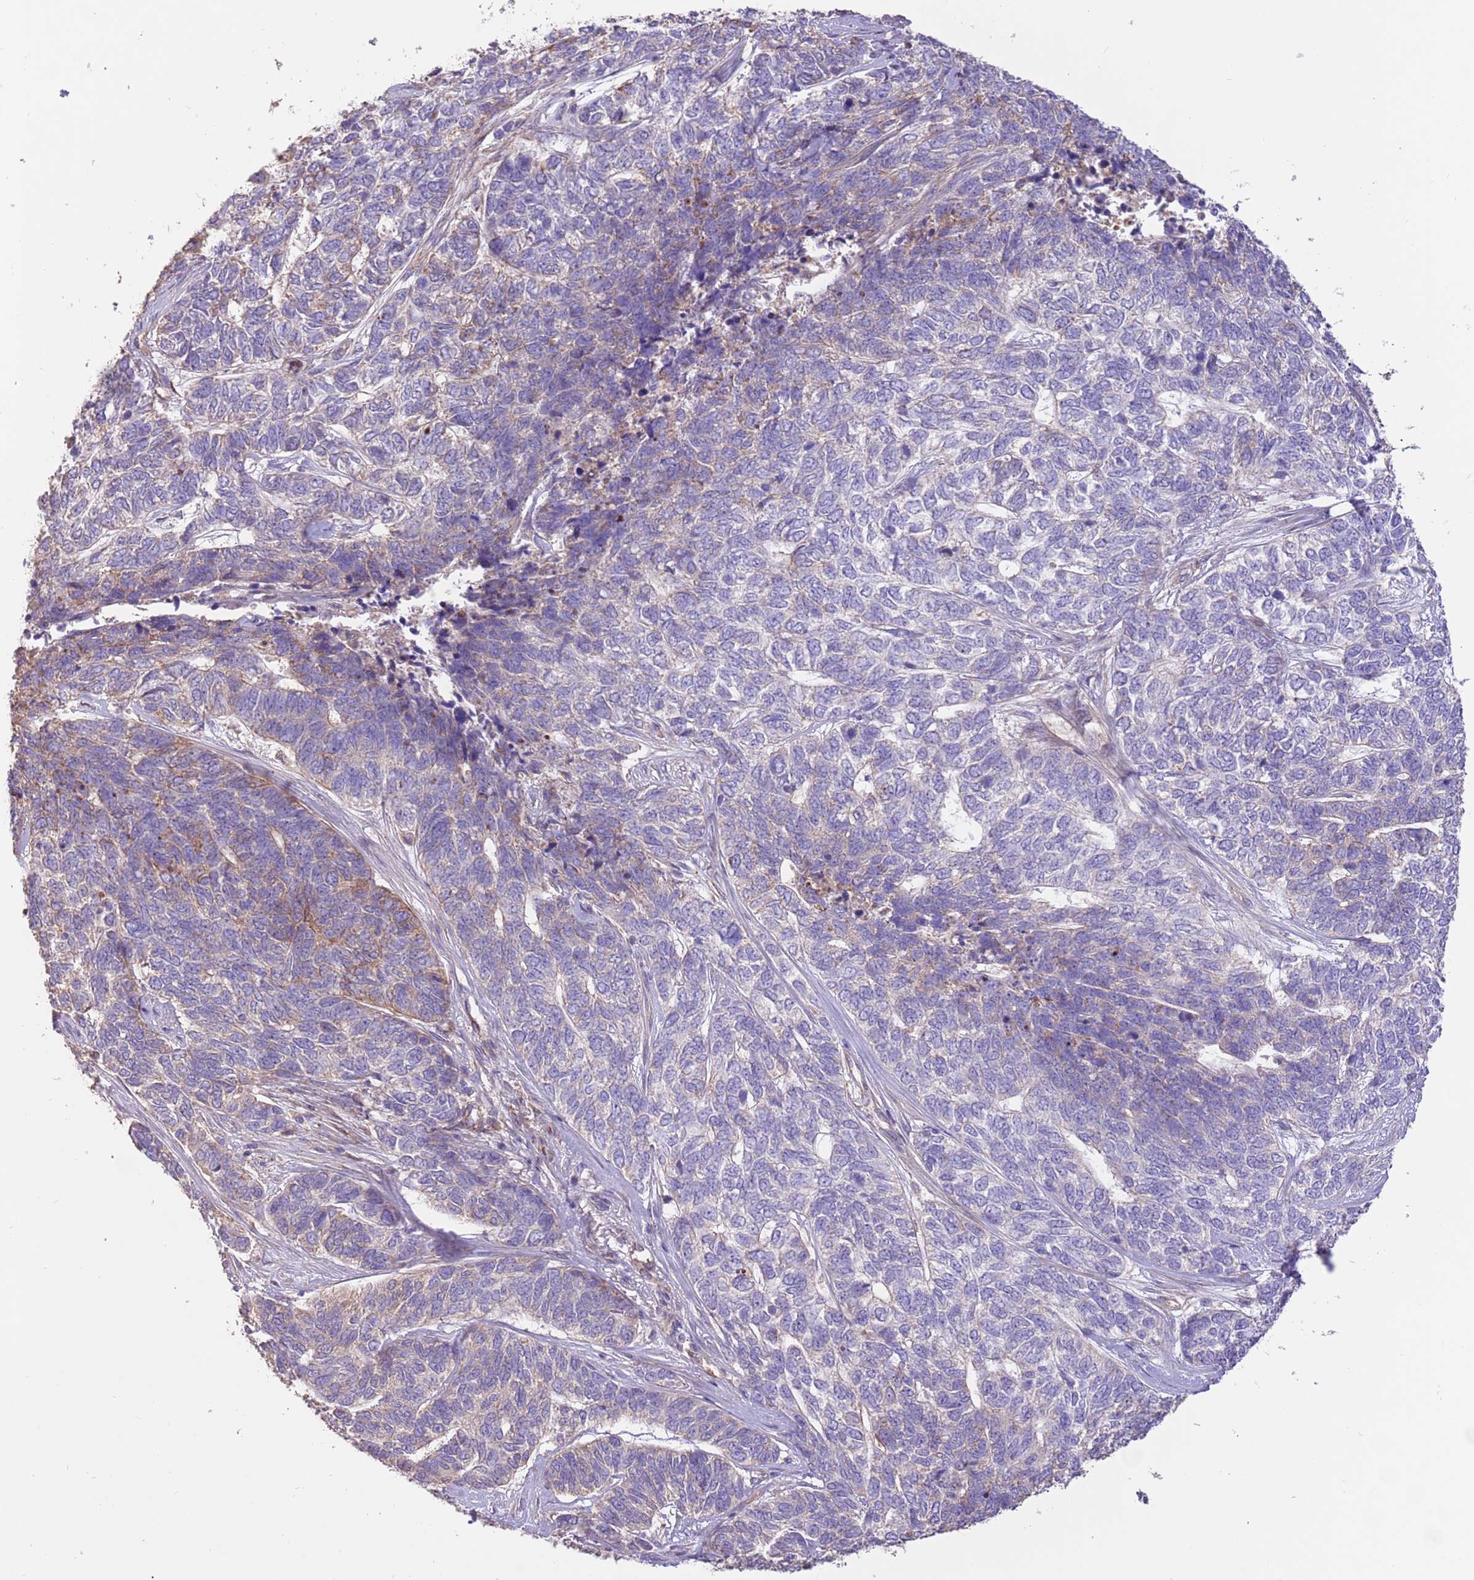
{"staining": {"intensity": "moderate", "quantity": "<25%", "location": "cytoplasmic/membranous"}, "tissue": "skin cancer", "cell_type": "Tumor cells", "image_type": "cancer", "snomed": [{"axis": "morphology", "description": "Basal cell carcinoma"}, {"axis": "topography", "description": "Skin"}], "caption": "The photomicrograph exhibits a brown stain indicating the presence of a protein in the cytoplasmic/membranous of tumor cells in basal cell carcinoma (skin). (DAB IHC, brown staining for protein, blue staining for nuclei).", "gene": "DOCK6", "patient": {"sex": "female", "age": 65}}